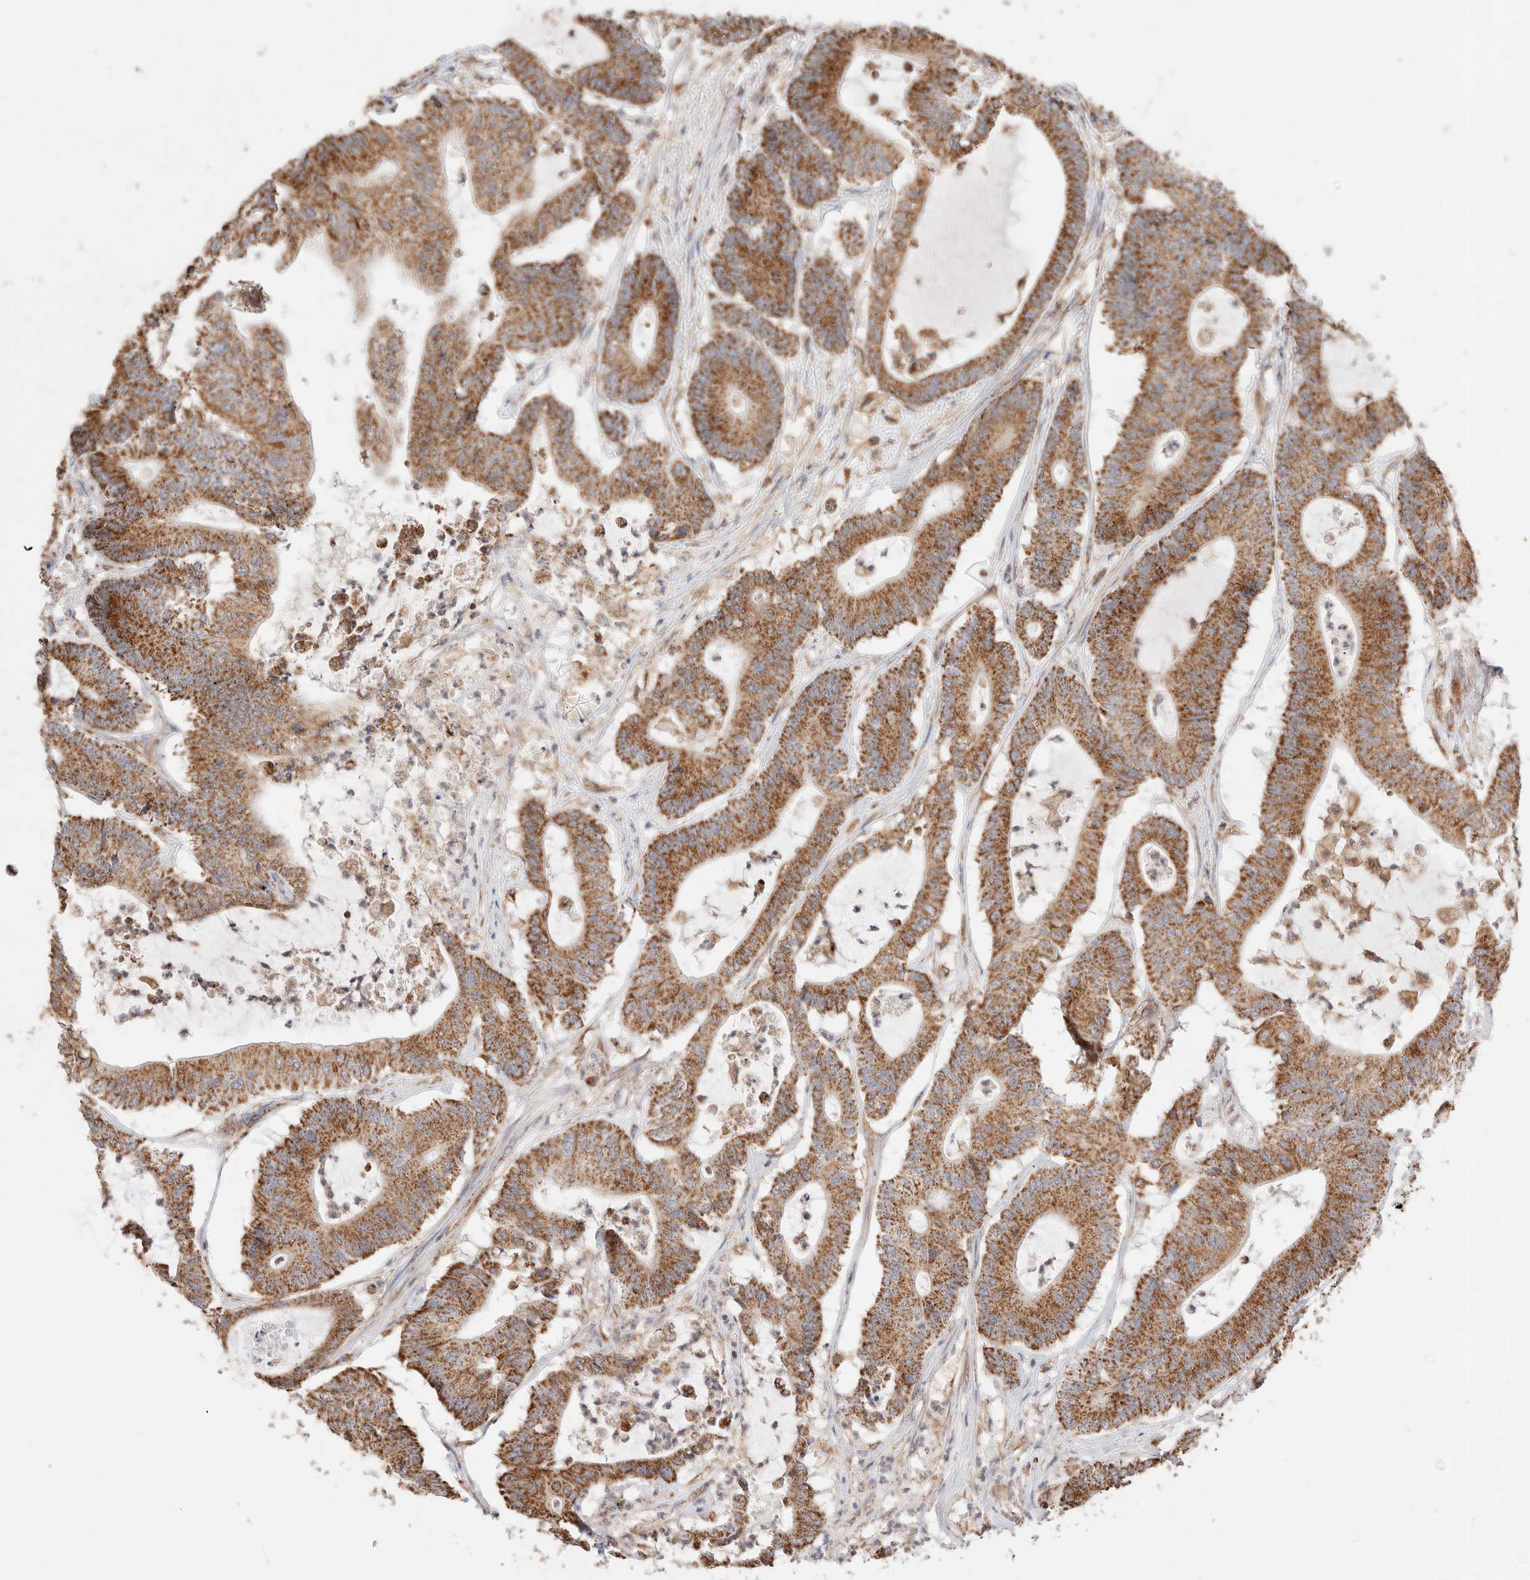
{"staining": {"intensity": "moderate", "quantity": ">75%", "location": "cytoplasmic/membranous"}, "tissue": "colorectal cancer", "cell_type": "Tumor cells", "image_type": "cancer", "snomed": [{"axis": "morphology", "description": "Adenocarcinoma, NOS"}, {"axis": "topography", "description": "Colon"}], "caption": "A photomicrograph of human colorectal adenocarcinoma stained for a protein displays moderate cytoplasmic/membranous brown staining in tumor cells. Nuclei are stained in blue.", "gene": "TMPPE", "patient": {"sex": "female", "age": 84}}